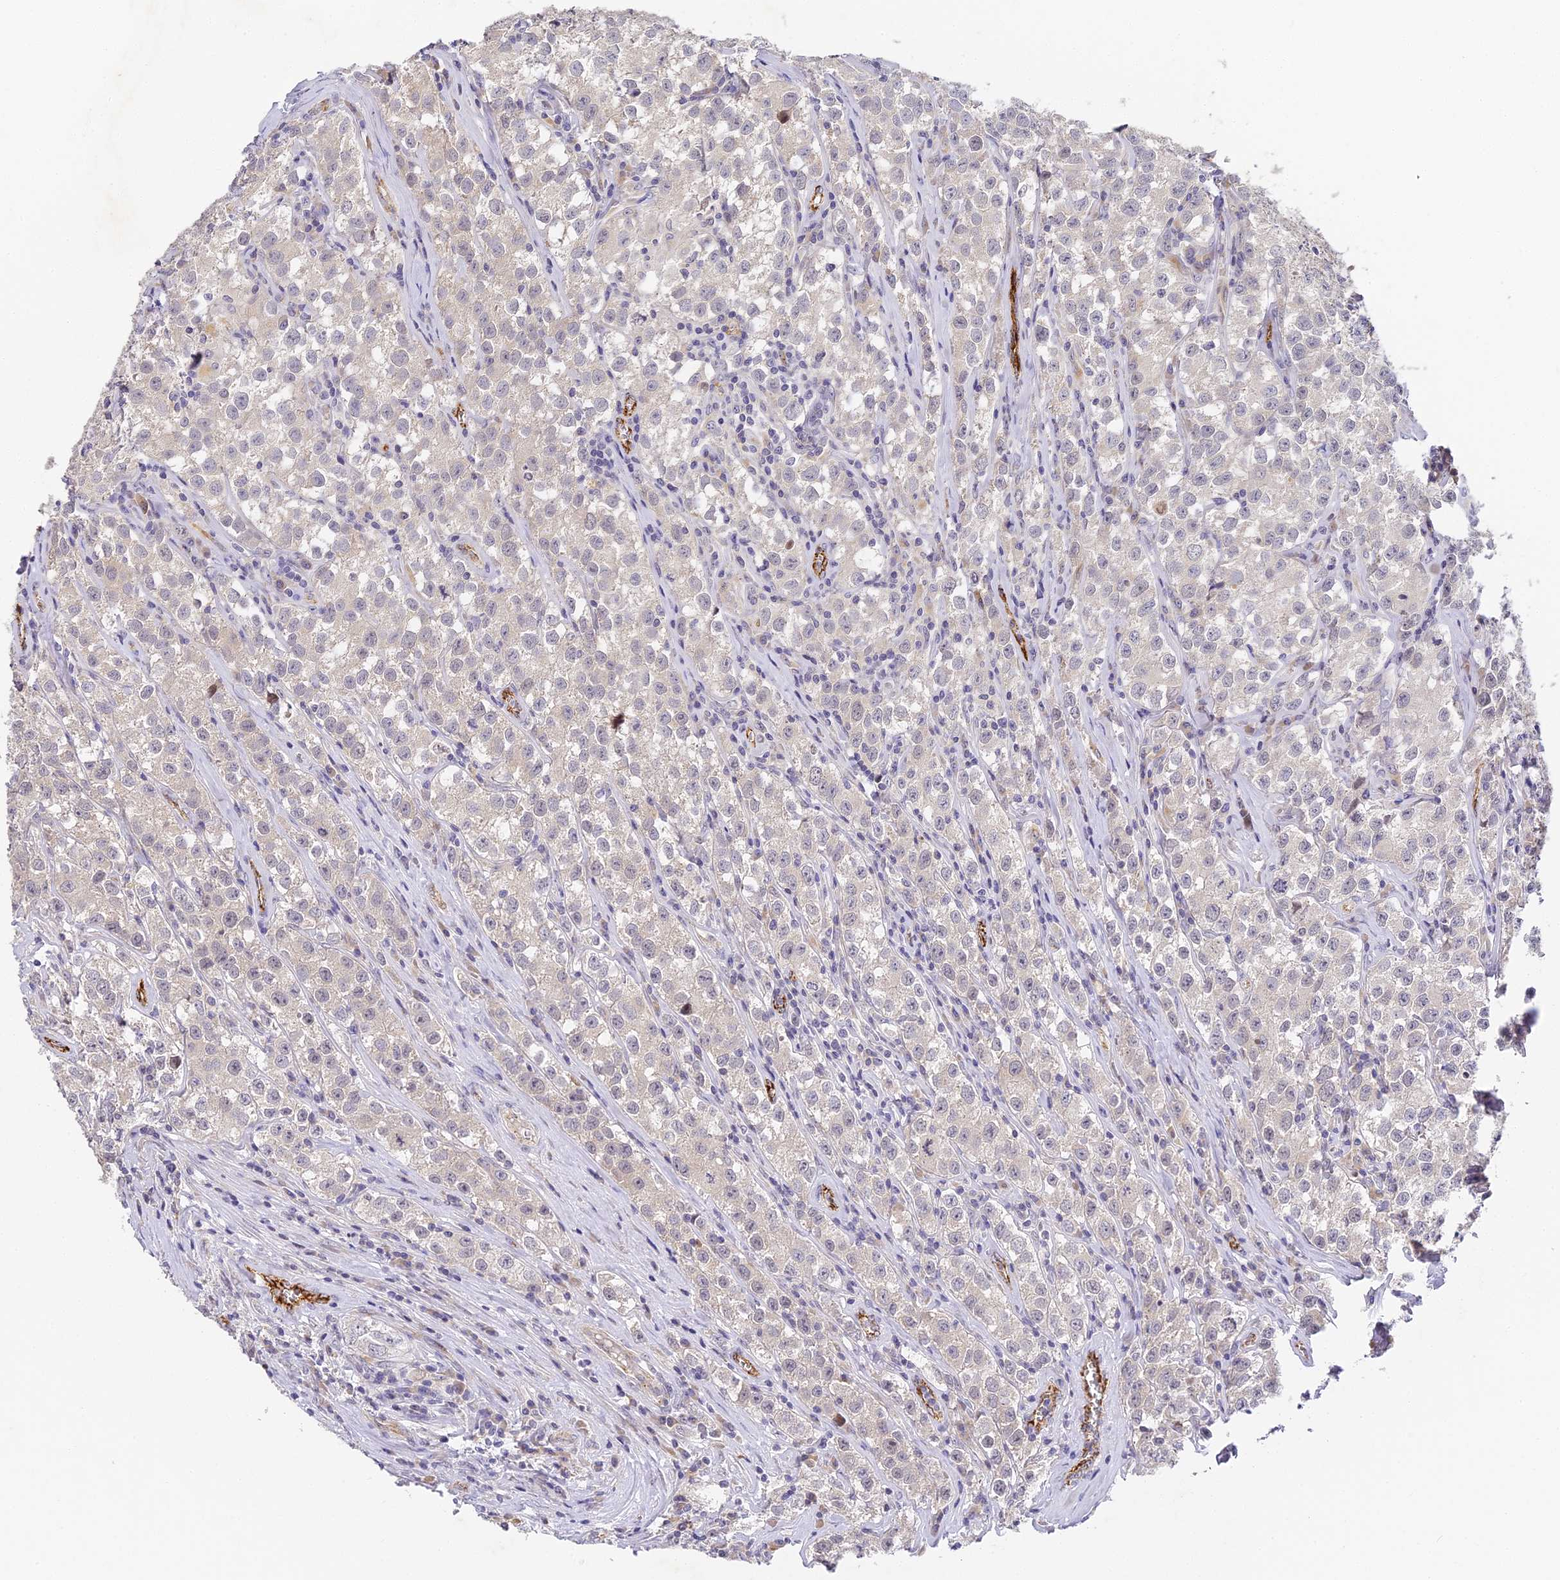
{"staining": {"intensity": "negative", "quantity": "none", "location": "none"}, "tissue": "testis cancer", "cell_type": "Tumor cells", "image_type": "cancer", "snomed": [{"axis": "morphology", "description": "Seminoma, NOS"}, {"axis": "morphology", "description": "Carcinoma, Embryonal, NOS"}, {"axis": "topography", "description": "Testis"}], "caption": "Micrograph shows no protein expression in tumor cells of testis cancer tissue. (IHC, brightfield microscopy, high magnification).", "gene": "DNAAF10", "patient": {"sex": "male", "age": 43}}